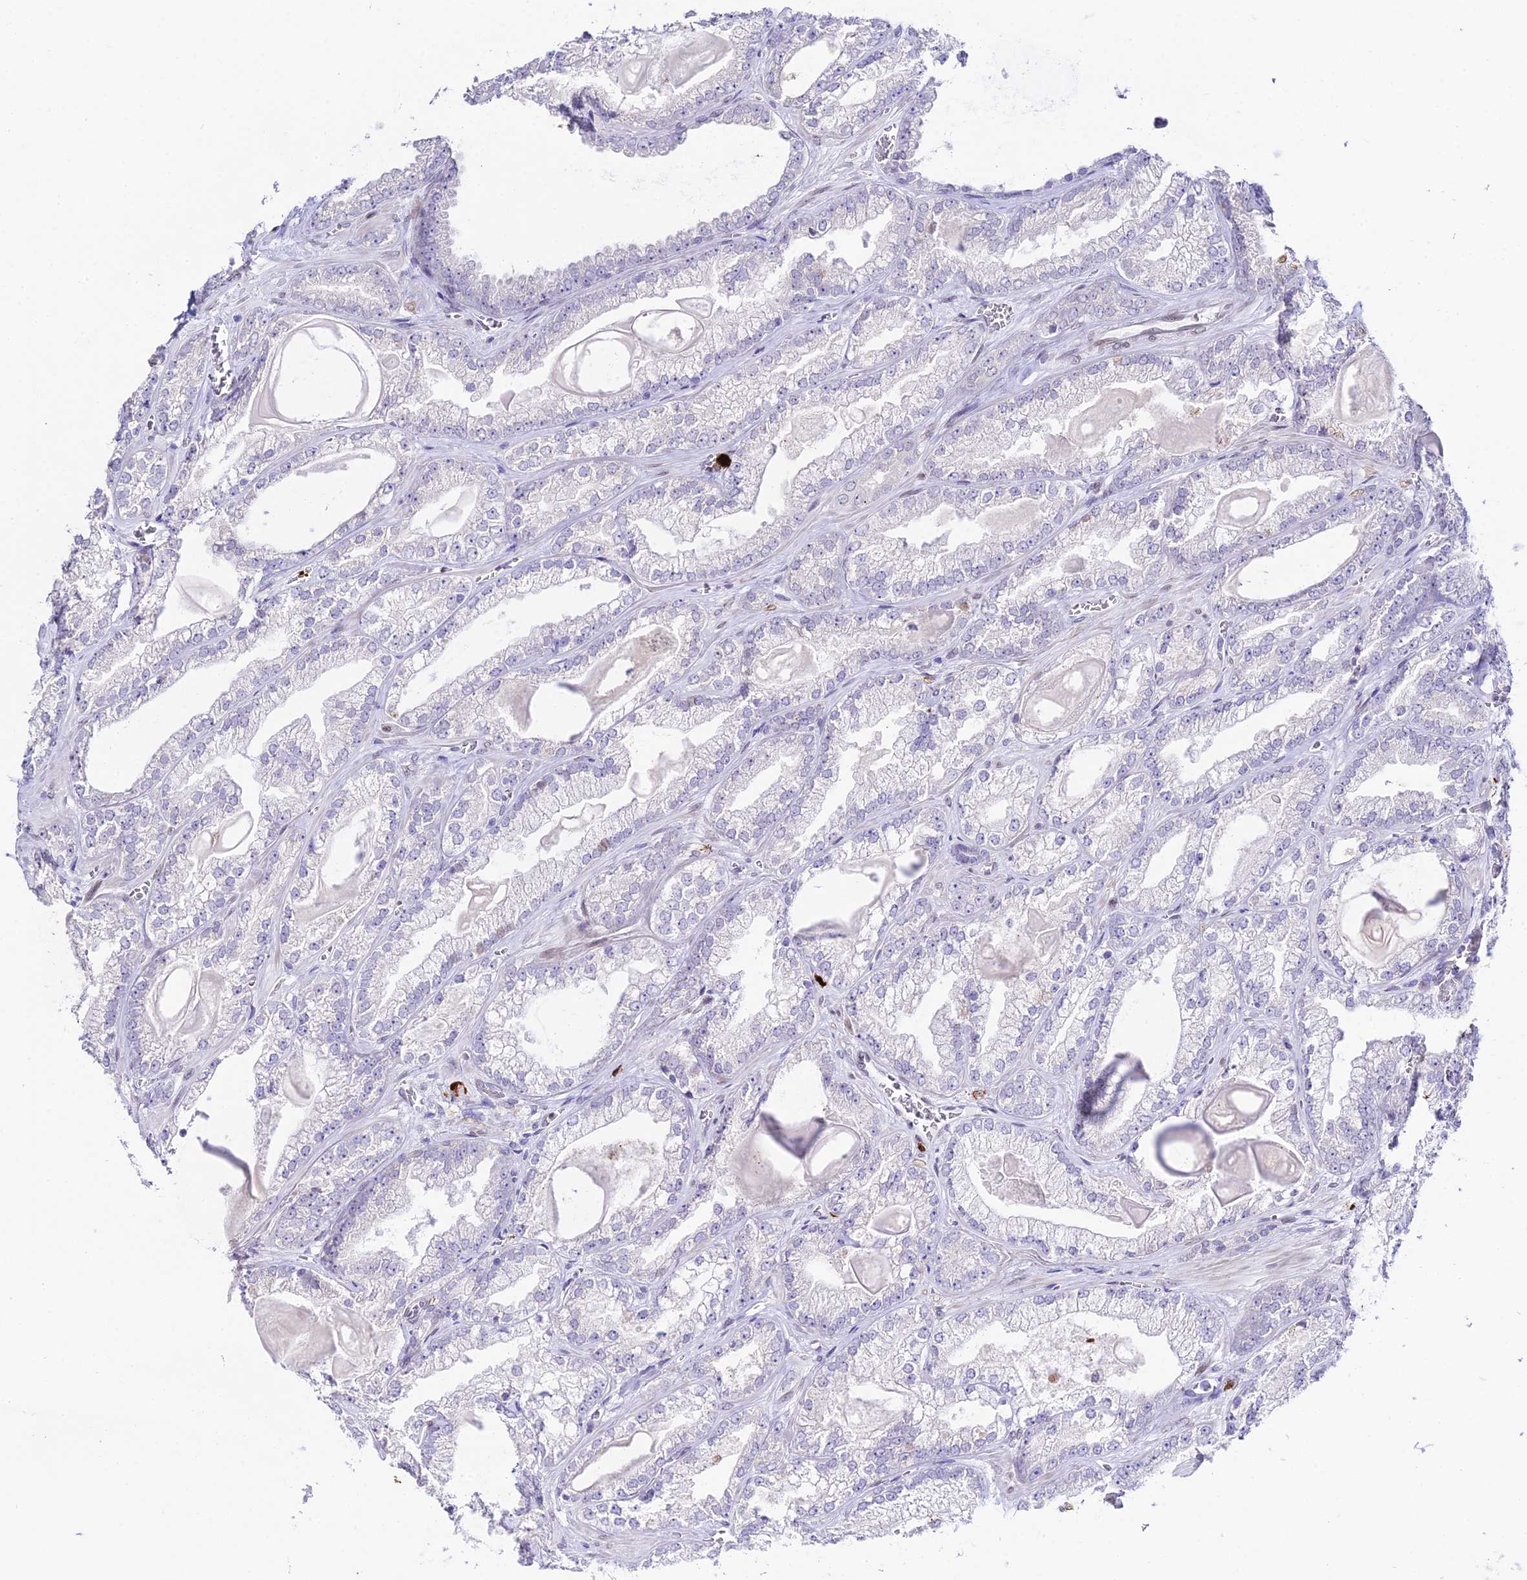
{"staining": {"intensity": "negative", "quantity": "none", "location": "none"}, "tissue": "prostate cancer", "cell_type": "Tumor cells", "image_type": "cancer", "snomed": [{"axis": "morphology", "description": "Adenocarcinoma, Low grade"}, {"axis": "topography", "description": "Prostate"}], "caption": "An immunohistochemistry image of prostate cancer is shown. There is no staining in tumor cells of prostate cancer.", "gene": "MCM10", "patient": {"sex": "male", "age": 57}}